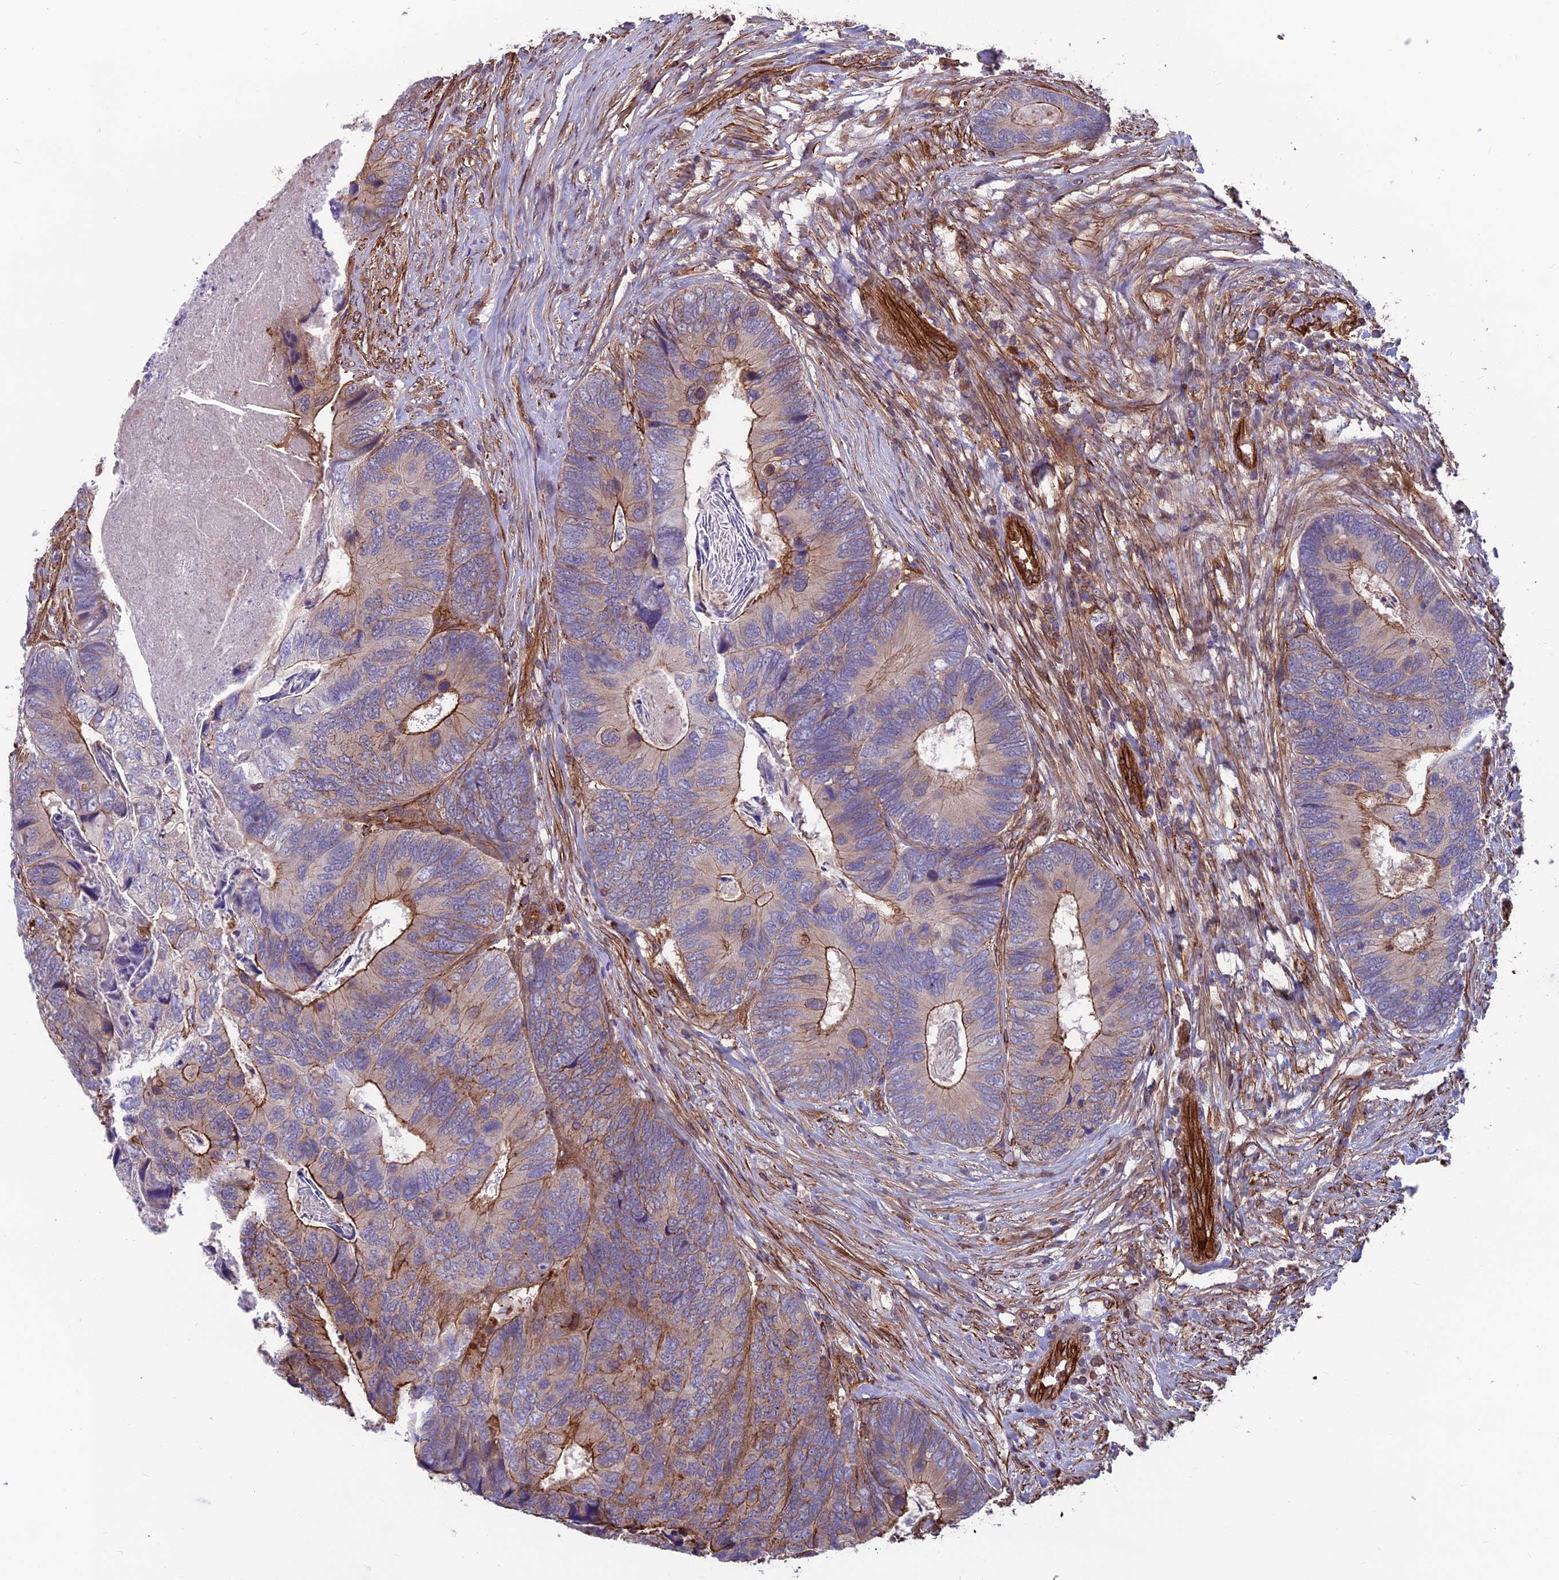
{"staining": {"intensity": "moderate", "quantity": "25%-75%", "location": "cytoplasmic/membranous"}, "tissue": "colorectal cancer", "cell_type": "Tumor cells", "image_type": "cancer", "snomed": [{"axis": "morphology", "description": "Adenocarcinoma, NOS"}, {"axis": "topography", "description": "Colon"}], "caption": "Colorectal cancer (adenocarcinoma) tissue displays moderate cytoplasmic/membranous staining in approximately 25%-75% of tumor cells, visualized by immunohistochemistry.", "gene": "RTN4RL1", "patient": {"sex": "female", "age": 67}}